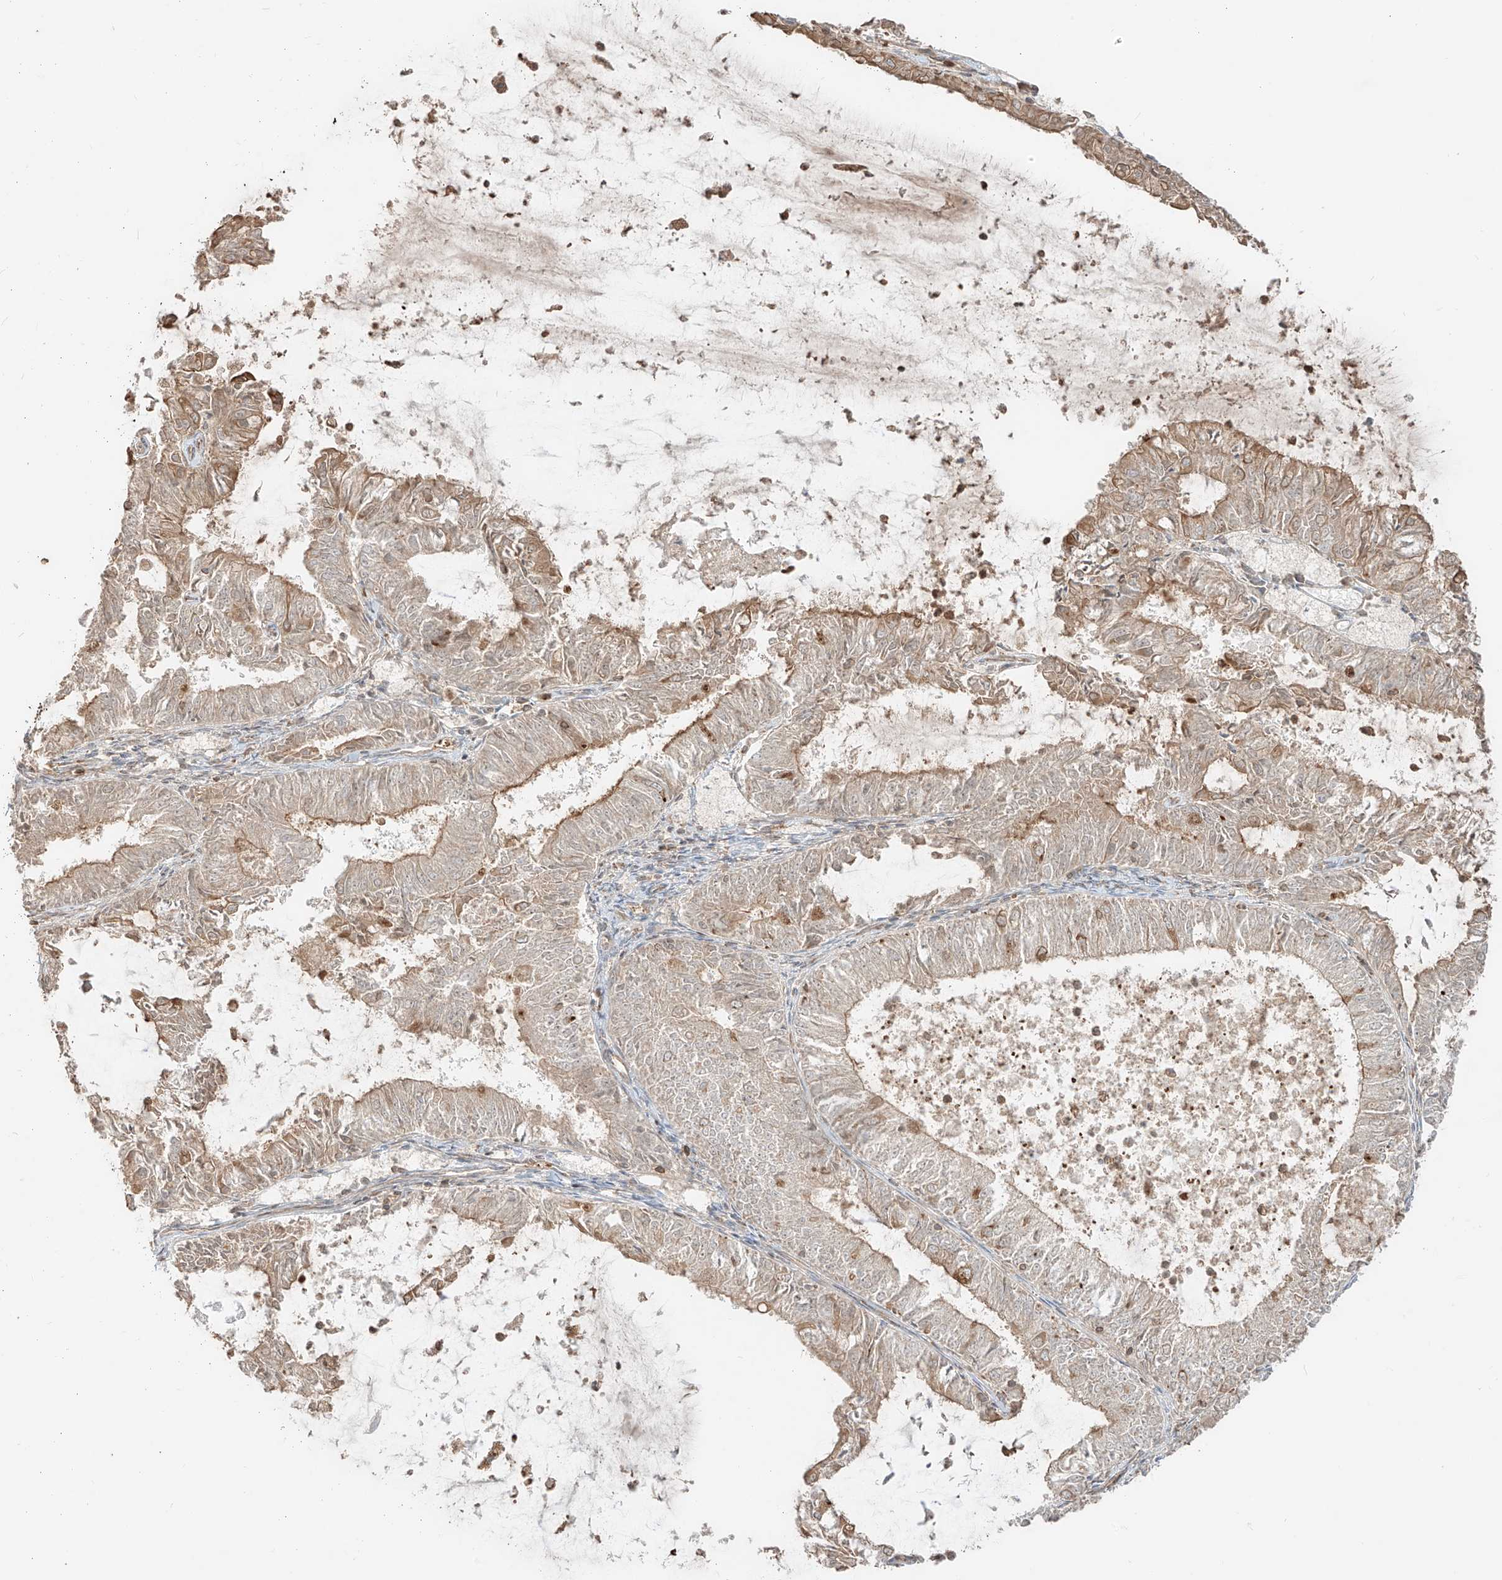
{"staining": {"intensity": "moderate", "quantity": "<25%", "location": "cytoplasmic/membranous"}, "tissue": "endometrial cancer", "cell_type": "Tumor cells", "image_type": "cancer", "snomed": [{"axis": "morphology", "description": "Adenocarcinoma, NOS"}, {"axis": "topography", "description": "Endometrium"}], "caption": "Immunohistochemistry image of endometrial cancer stained for a protein (brown), which shows low levels of moderate cytoplasmic/membranous positivity in about <25% of tumor cells.", "gene": "CCDC115", "patient": {"sex": "female", "age": 57}}